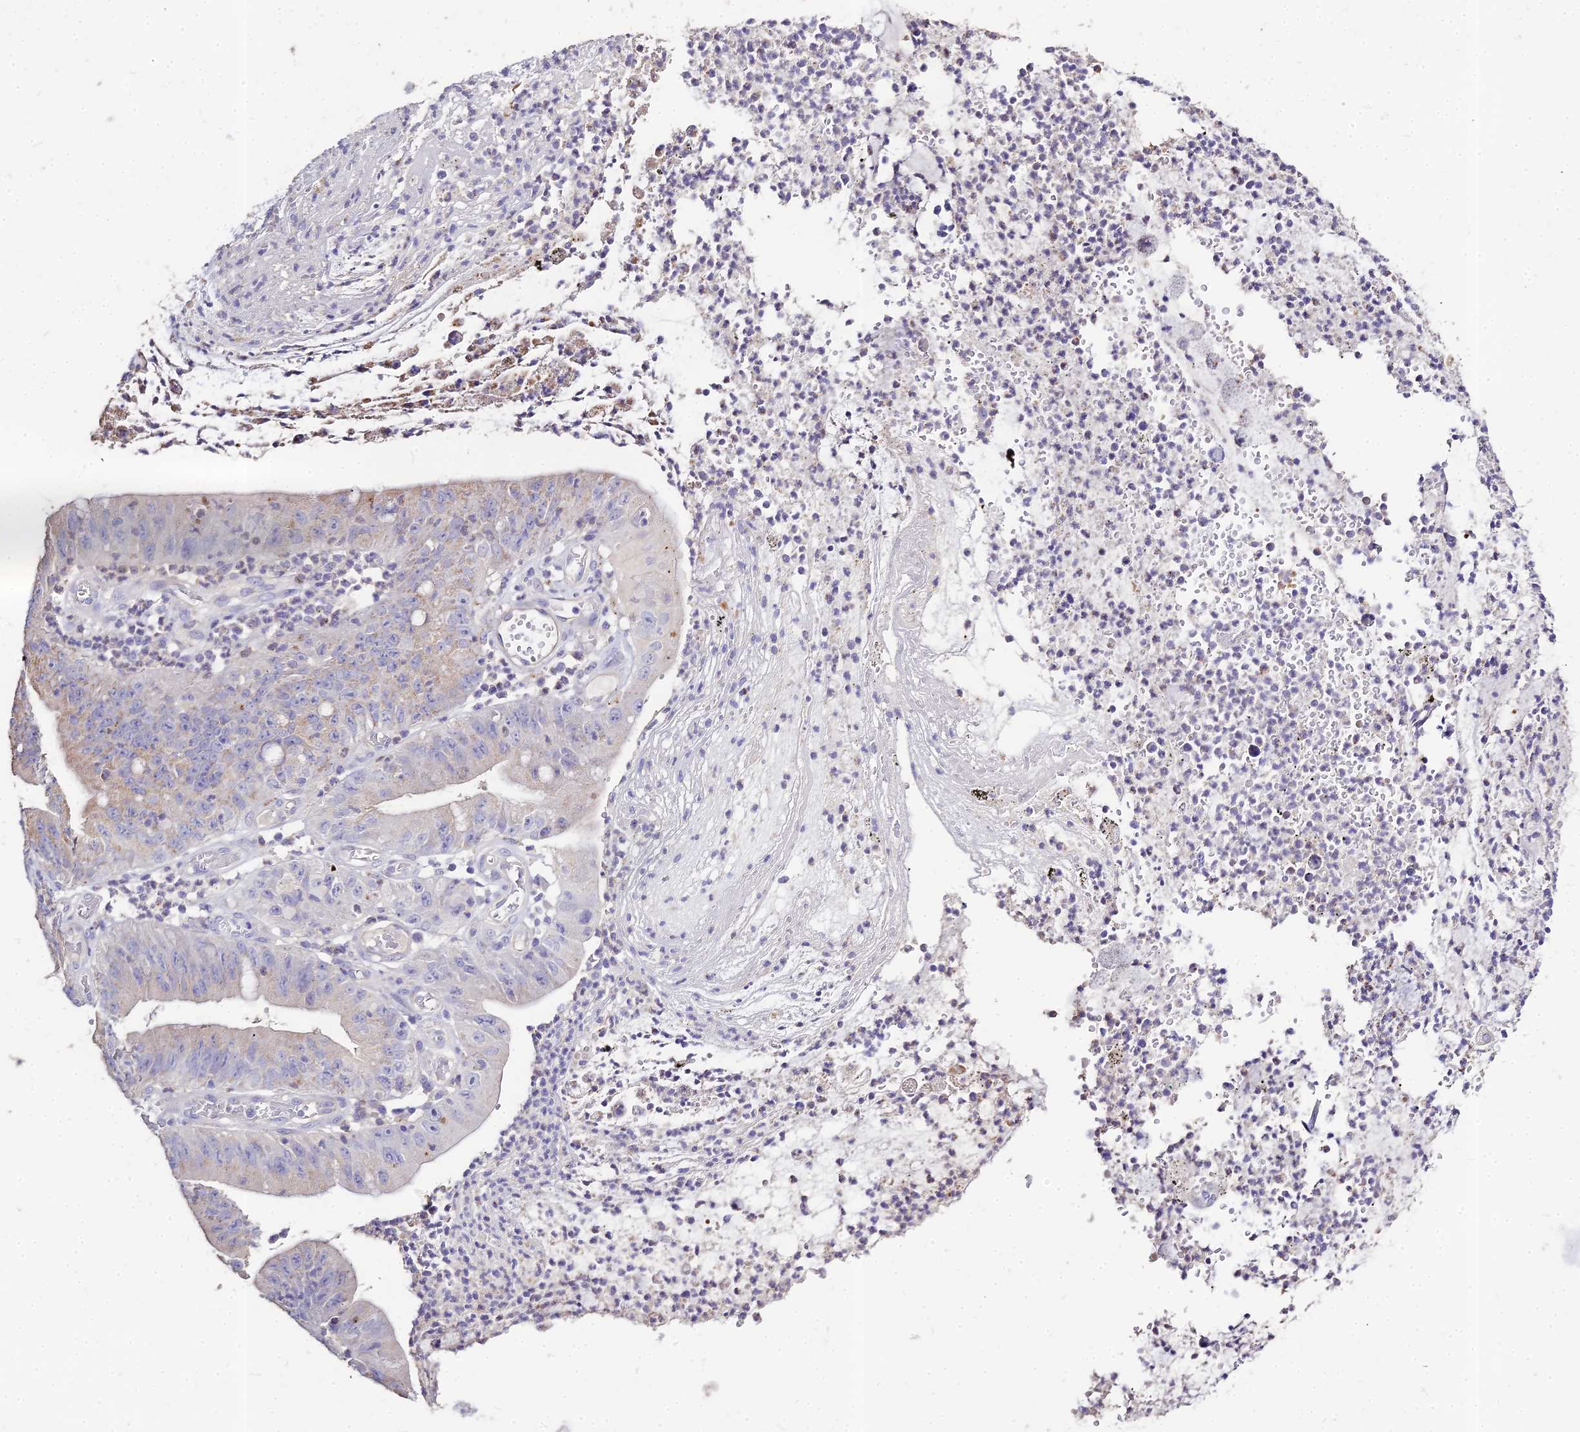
{"staining": {"intensity": "weak", "quantity": "25%-75%", "location": "cytoplasmic/membranous"}, "tissue": "stomach cancer", "cell_type": "Tumor cells", "image_type": "cancer", "snomed": [{"axis": "morphology", "description": "Adenocarcinoma, NOS"}, {"axis": "topography", "description": "Stomach"}], "caption": "Protein analysis of adenocarcinoma (stomach) tissue shows weak cytoplasmic/membranous staining in about 25%-75% of tumor cells. Using DAB (3,3'-diaminobenzidine) (brown) and hematoxylin (blue) stains, captured at high magnification using brightfield microscopy.", "gene": "GLYAT", "patient": {"sex": "male", "age": 59}}